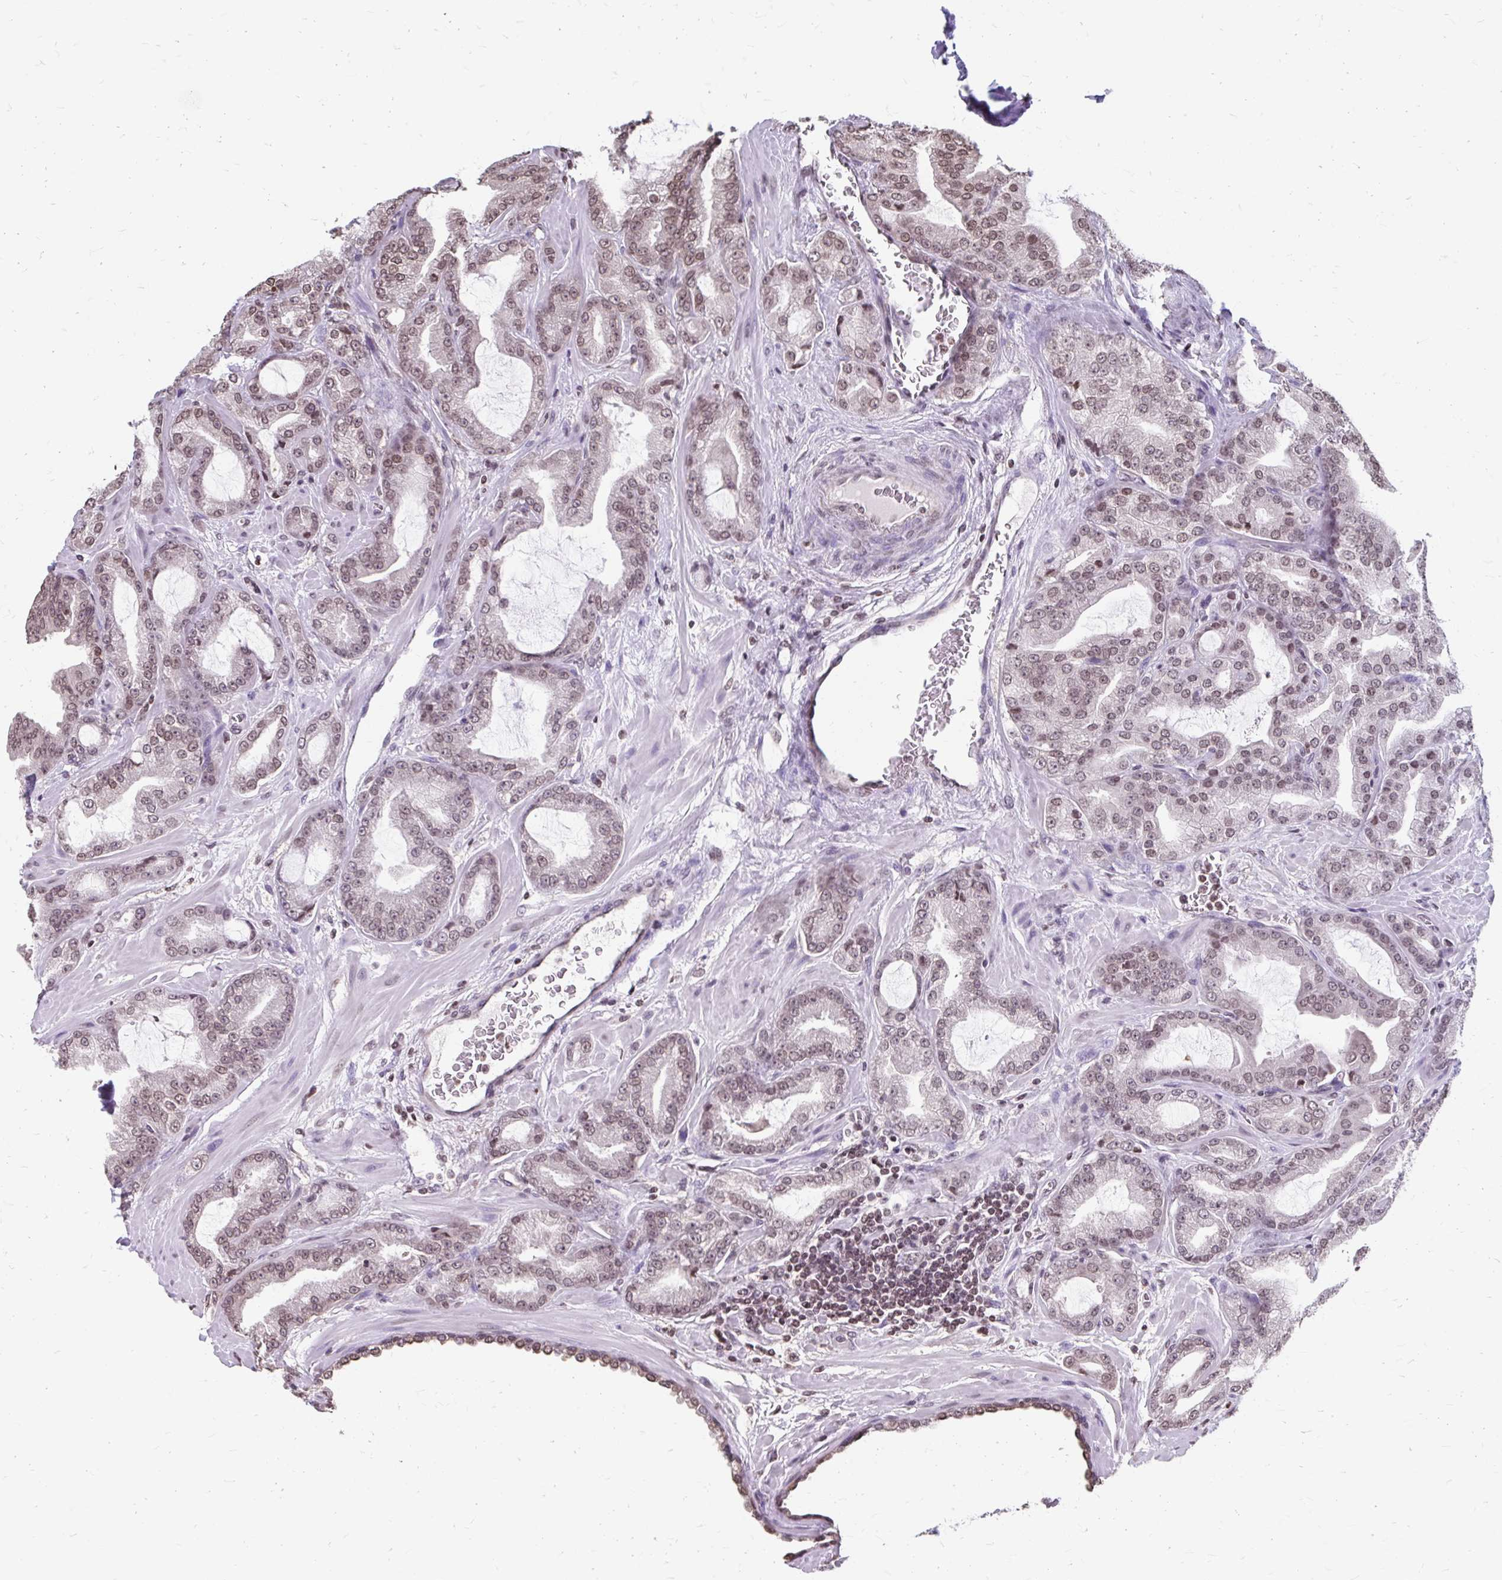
{"staining": {"intensity": "moderate", "quantity": ">75%", "location": "nuclear"}, "tissue": "prostate cancer", "cell_type": "Tumor cells", "image_type": "cancer", "snomed": [{"axis": "morphology", "description": "Adenocarcinoma, High grade"}, {"axis": "topography", "description": "Prostate"}], "caption": "Human adenocarcinoma (high-grade) (prostate) stained for a protein (brown) exhibits moderate nuclear positive expression in approximately >75% of tumor cells.", "gene": "ORC3", "patient": {"sex": "male", "age": 68}}